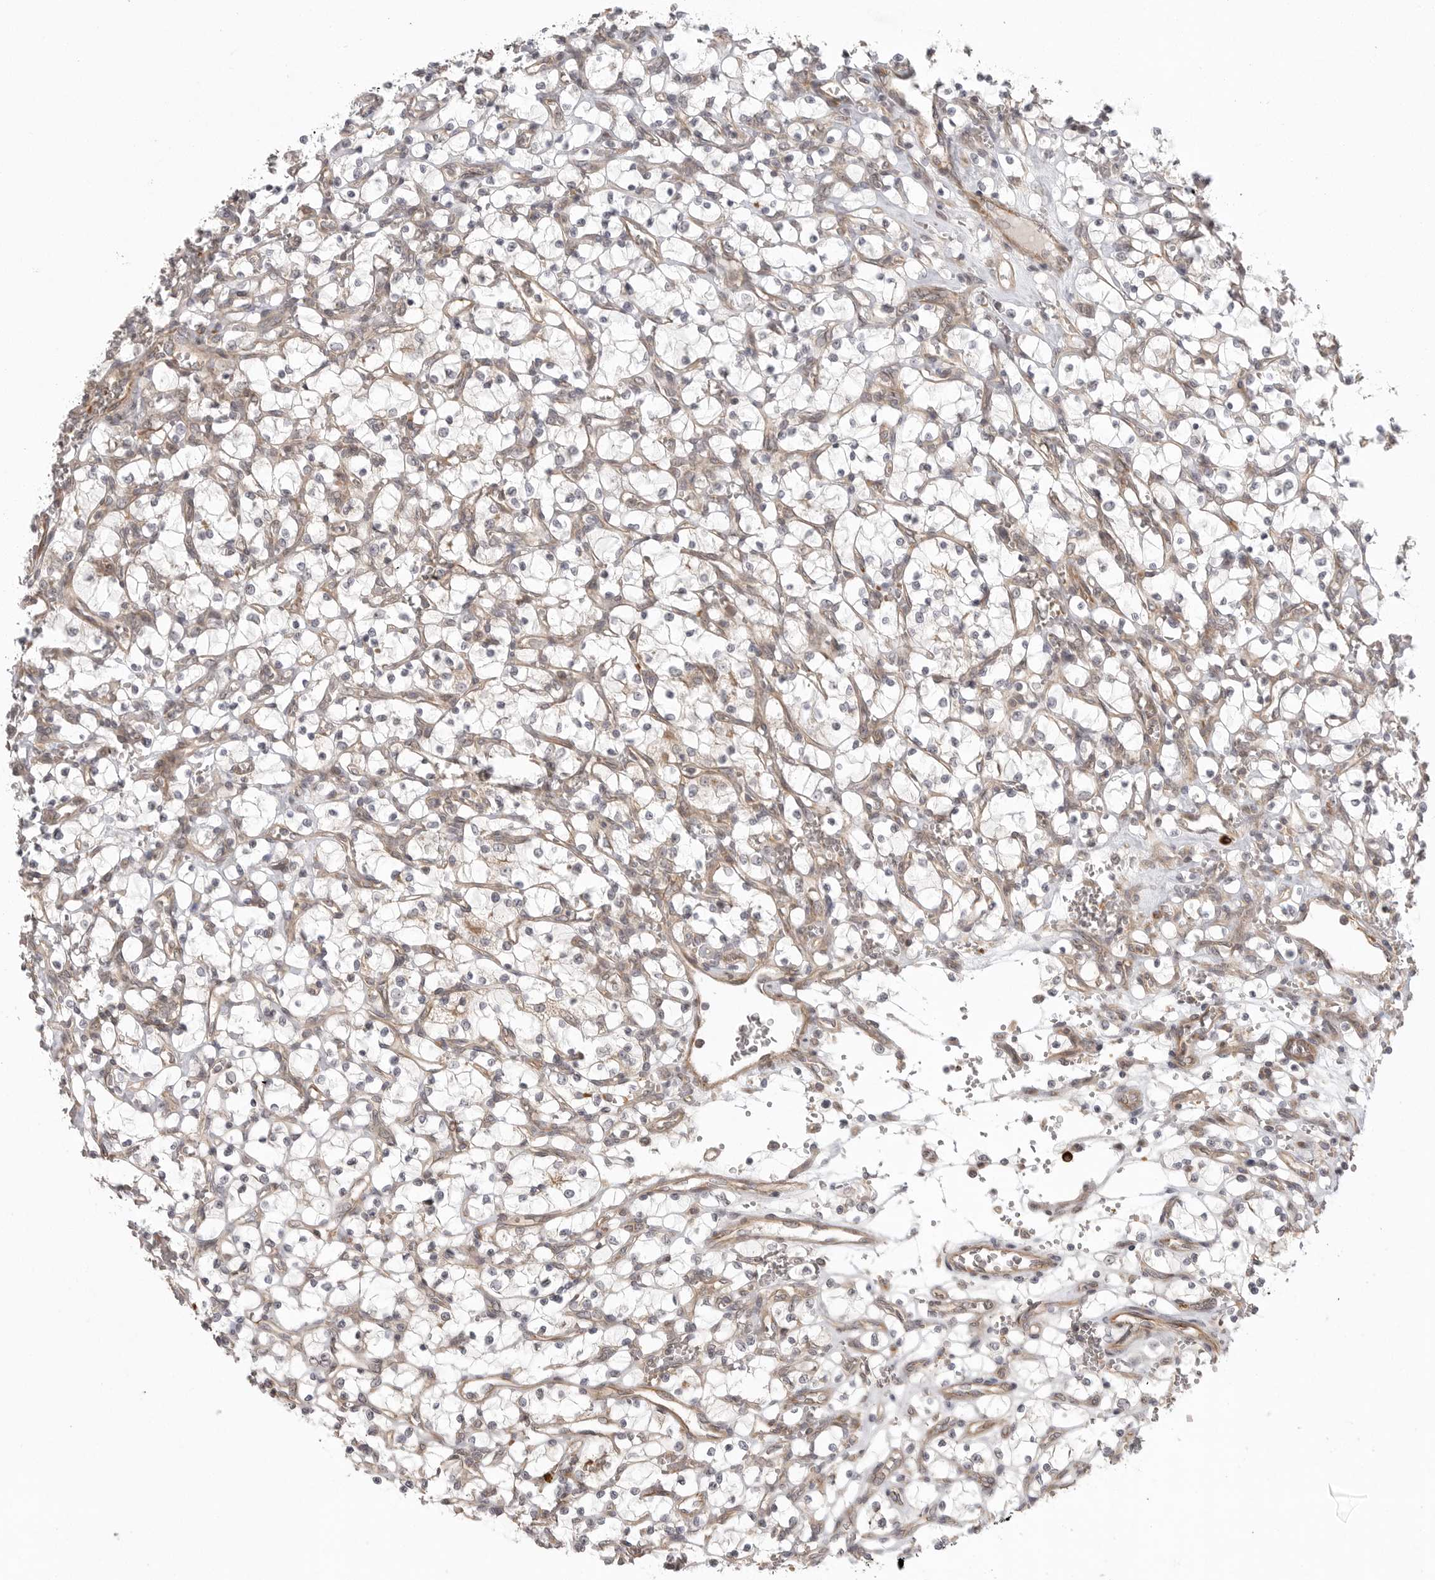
{"staining": {"intensity": "negative", "quantity": "none", "location": "none"}, "tissue": "renal cancer", "cell_type": "Tumor cells", "image_type": "cancer", "snomed": [{"axis": "morphology", "description": "Adenocarcinoma, NOS"}, {"axis": "topography", "description": "Kidney"}], "caption": "Immunohistochemical staining of renal adenocarcinoma exhibits no significant positivity in tumor cells.", "gene": "CCPG1", "patient": {"sex": "female", "age": 69}}